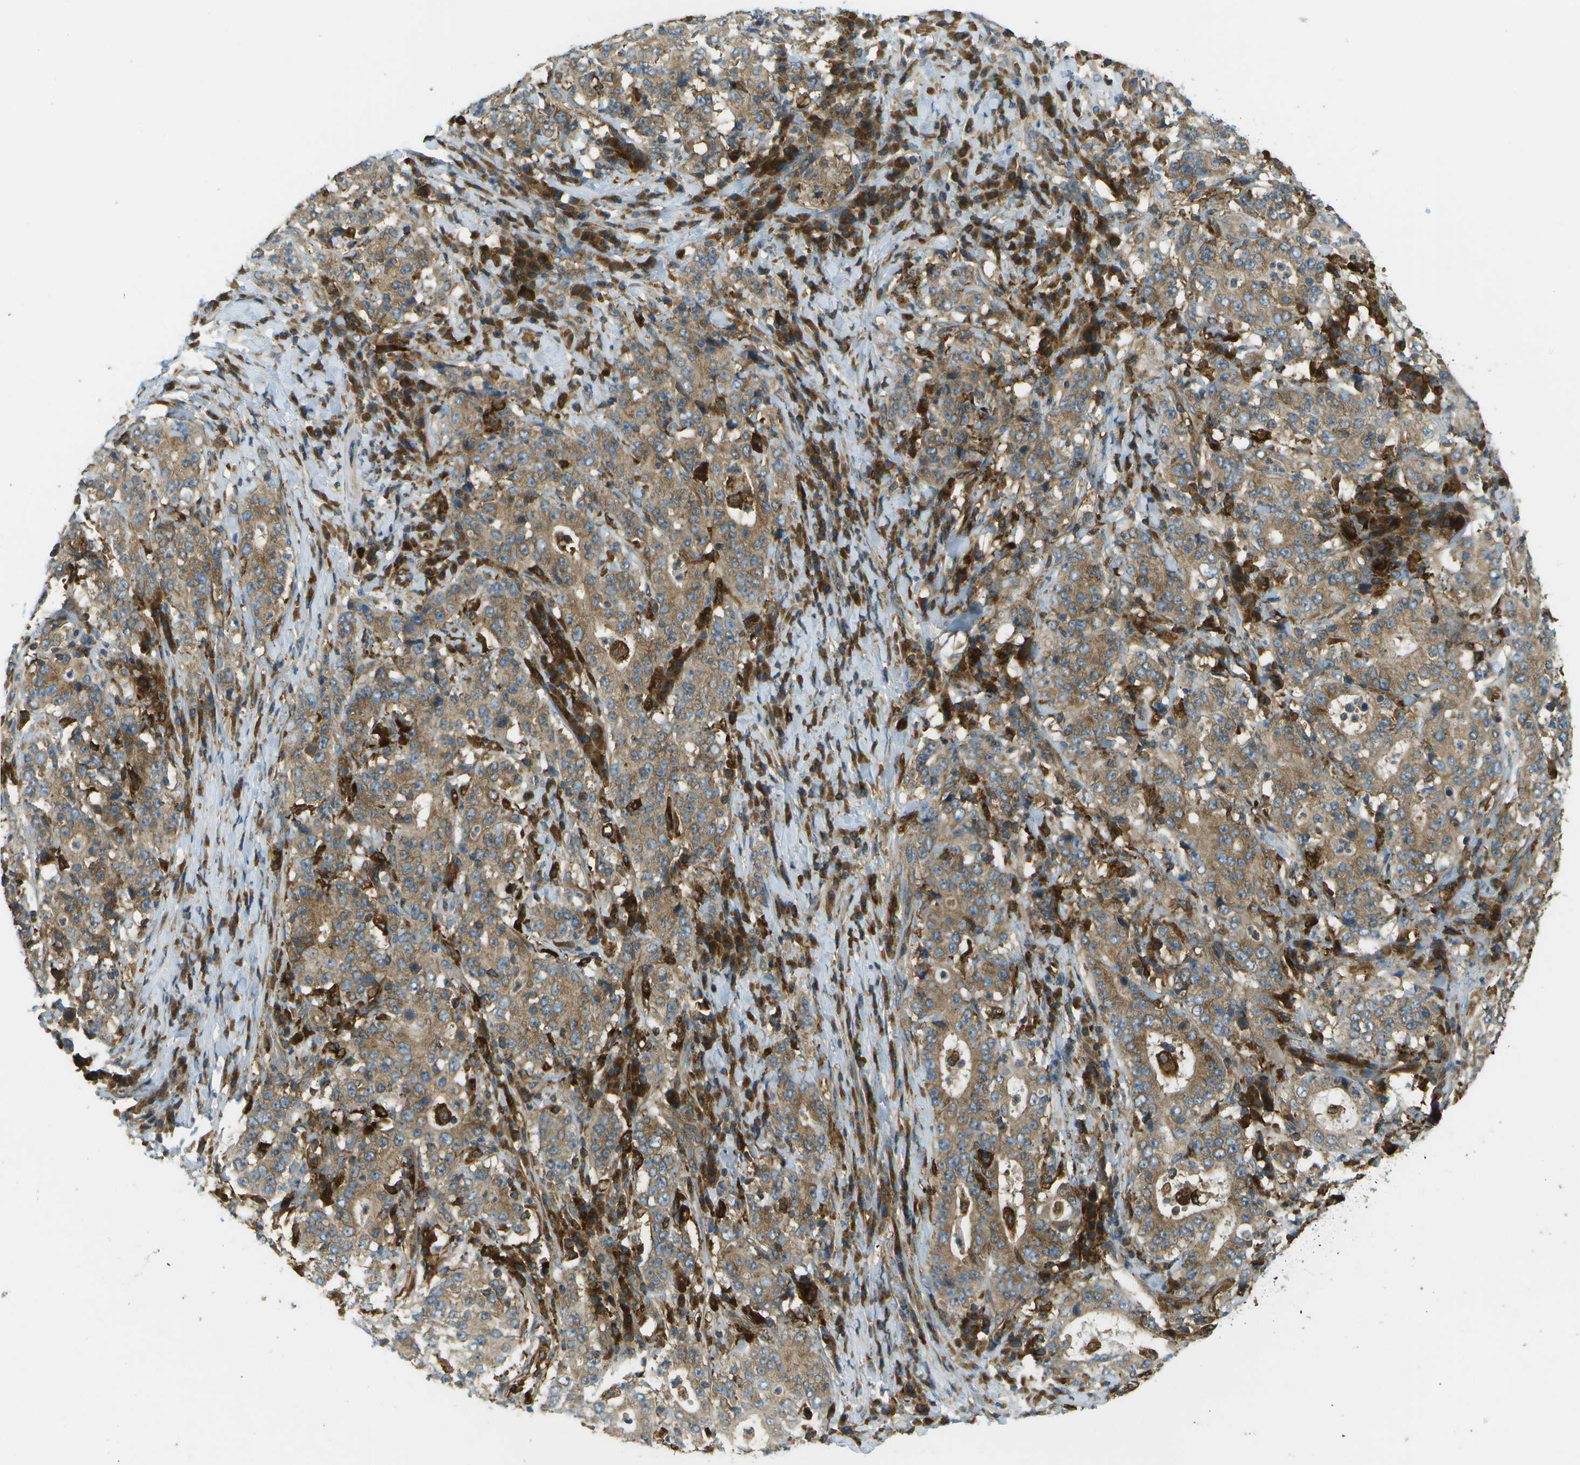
{"staining": {"intensity": "moderate", "quantity": ">75%", "location": "cytoplasmic/membranous"}, "tissue": "stomach cancer", "cell_type": "Tumor cells", "image_type": "cancer", "snomed": [{"axis": "morphology", "description": "Normal tissue, NOS"}, {"axis": "morphology", "description": "Adenocarcinoma, NOS"}, {"axis": "topography", "description": "Stomach, upper"}, {"axis": "topography", "description": "Stomach"}], "caption": "DAB immunohistochemical staining of human stomach cancer exhibits moderate cytoplasmic/membranous protein expression in approximately >75% of tumor cells. The staining was performed using DAB, with brown indicating positive protein expression. Nuclei are stained blue with hematoxylin.", "gene": "TMTC1", "patient": {"sex": "male", "age": 59}}